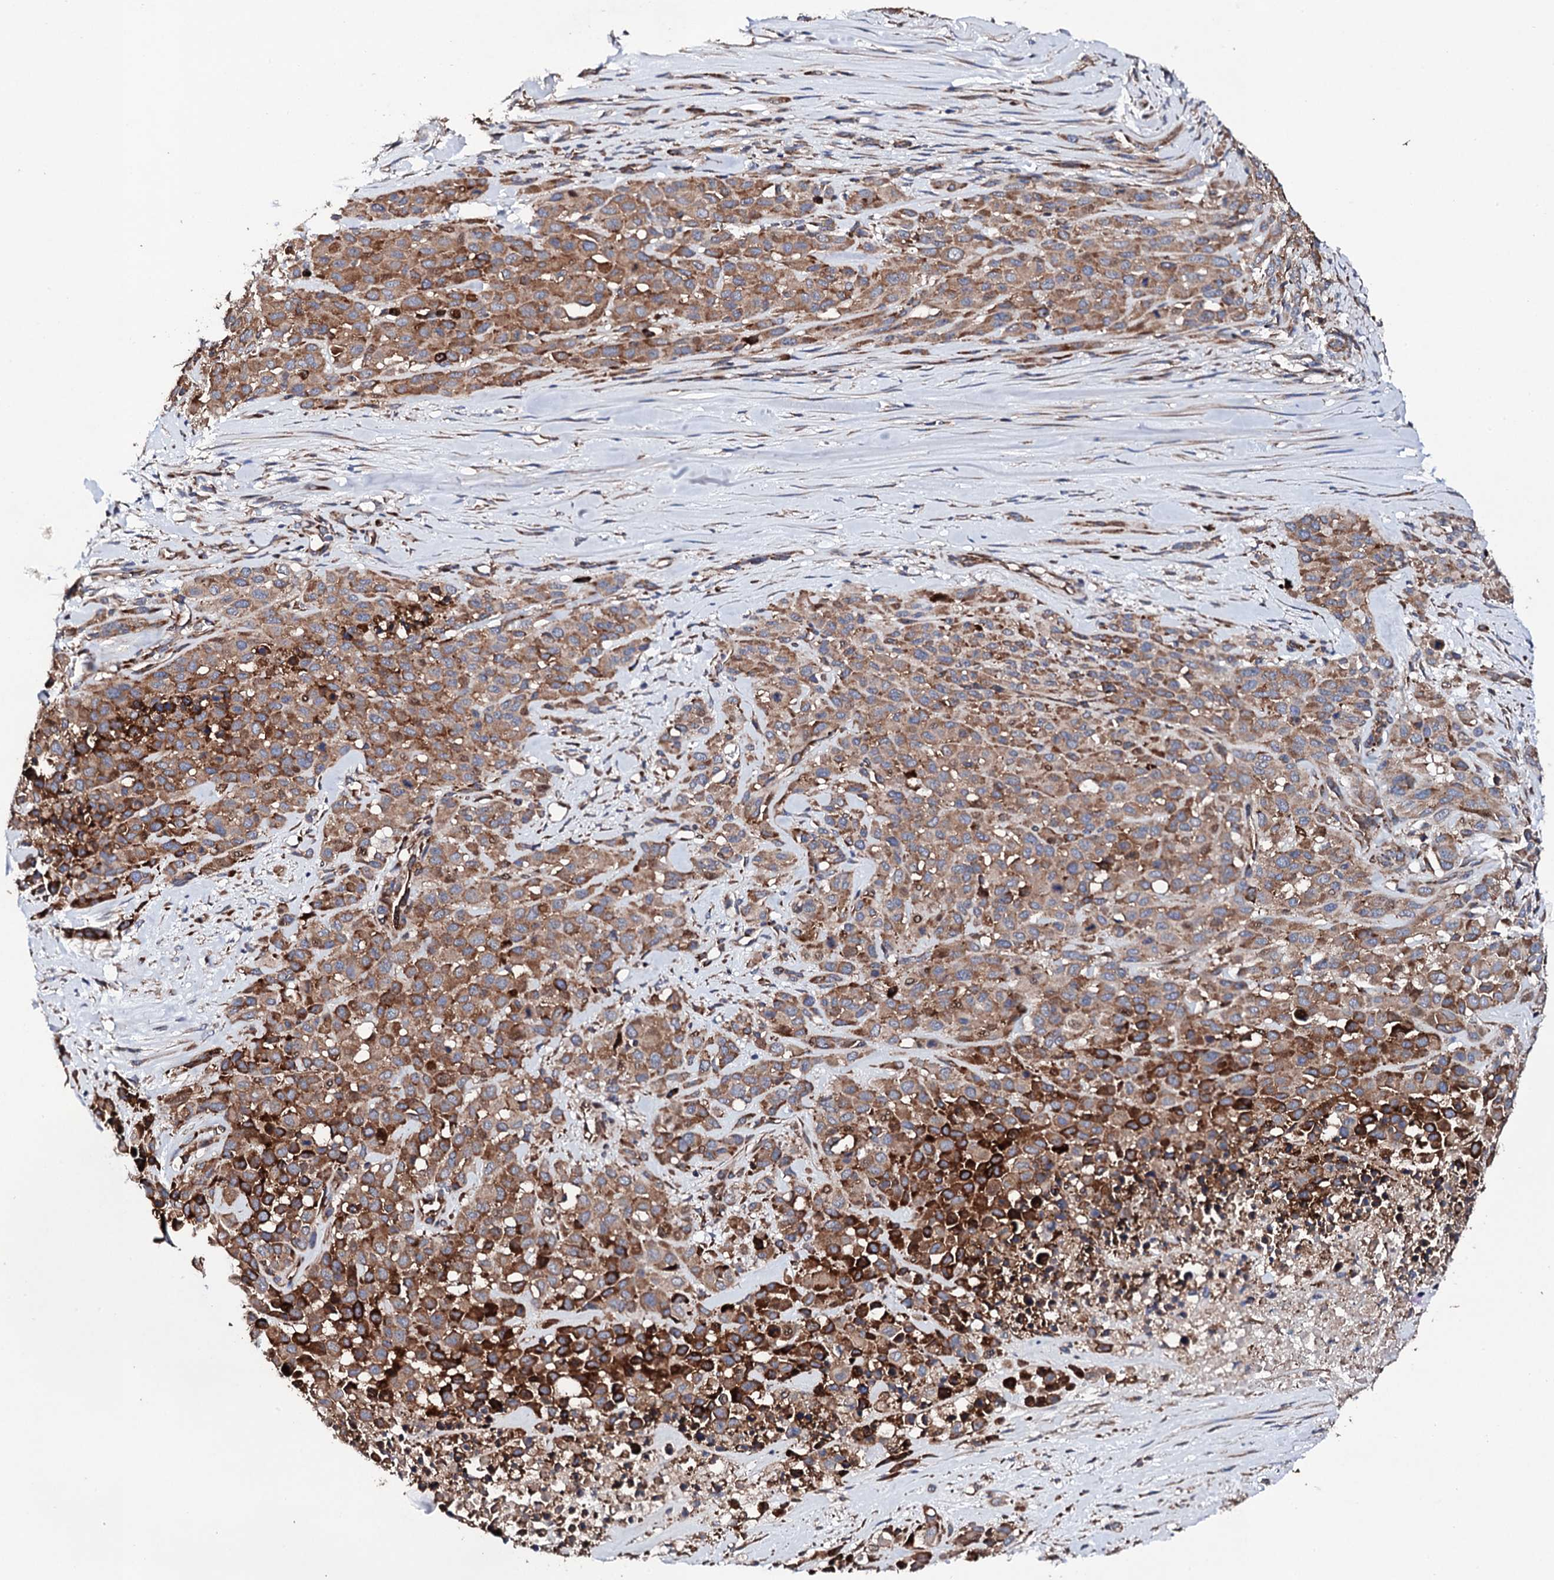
{"staining": {"intensity": "moderate", "quantity": ">75%", "location": "cytoplasmic/membranous"}, "tissue": "melanoma", "cell_type": "Tumor cells", "image_type": "cancer", "snomed": [{"axis": "morphology", "description": "Malignant melanoma, Metastatic site"}, {"axis": "topography", "description": "Skin"}], "caption": "This micrograph demonstrates immunohistochemistry staining of melanoma, with medium moderate cytoplasmic/membranous expression in approximately >75% of tumor cells.", "gene": "LIPT2", "patient": {"sex": "female", "age": 81}}